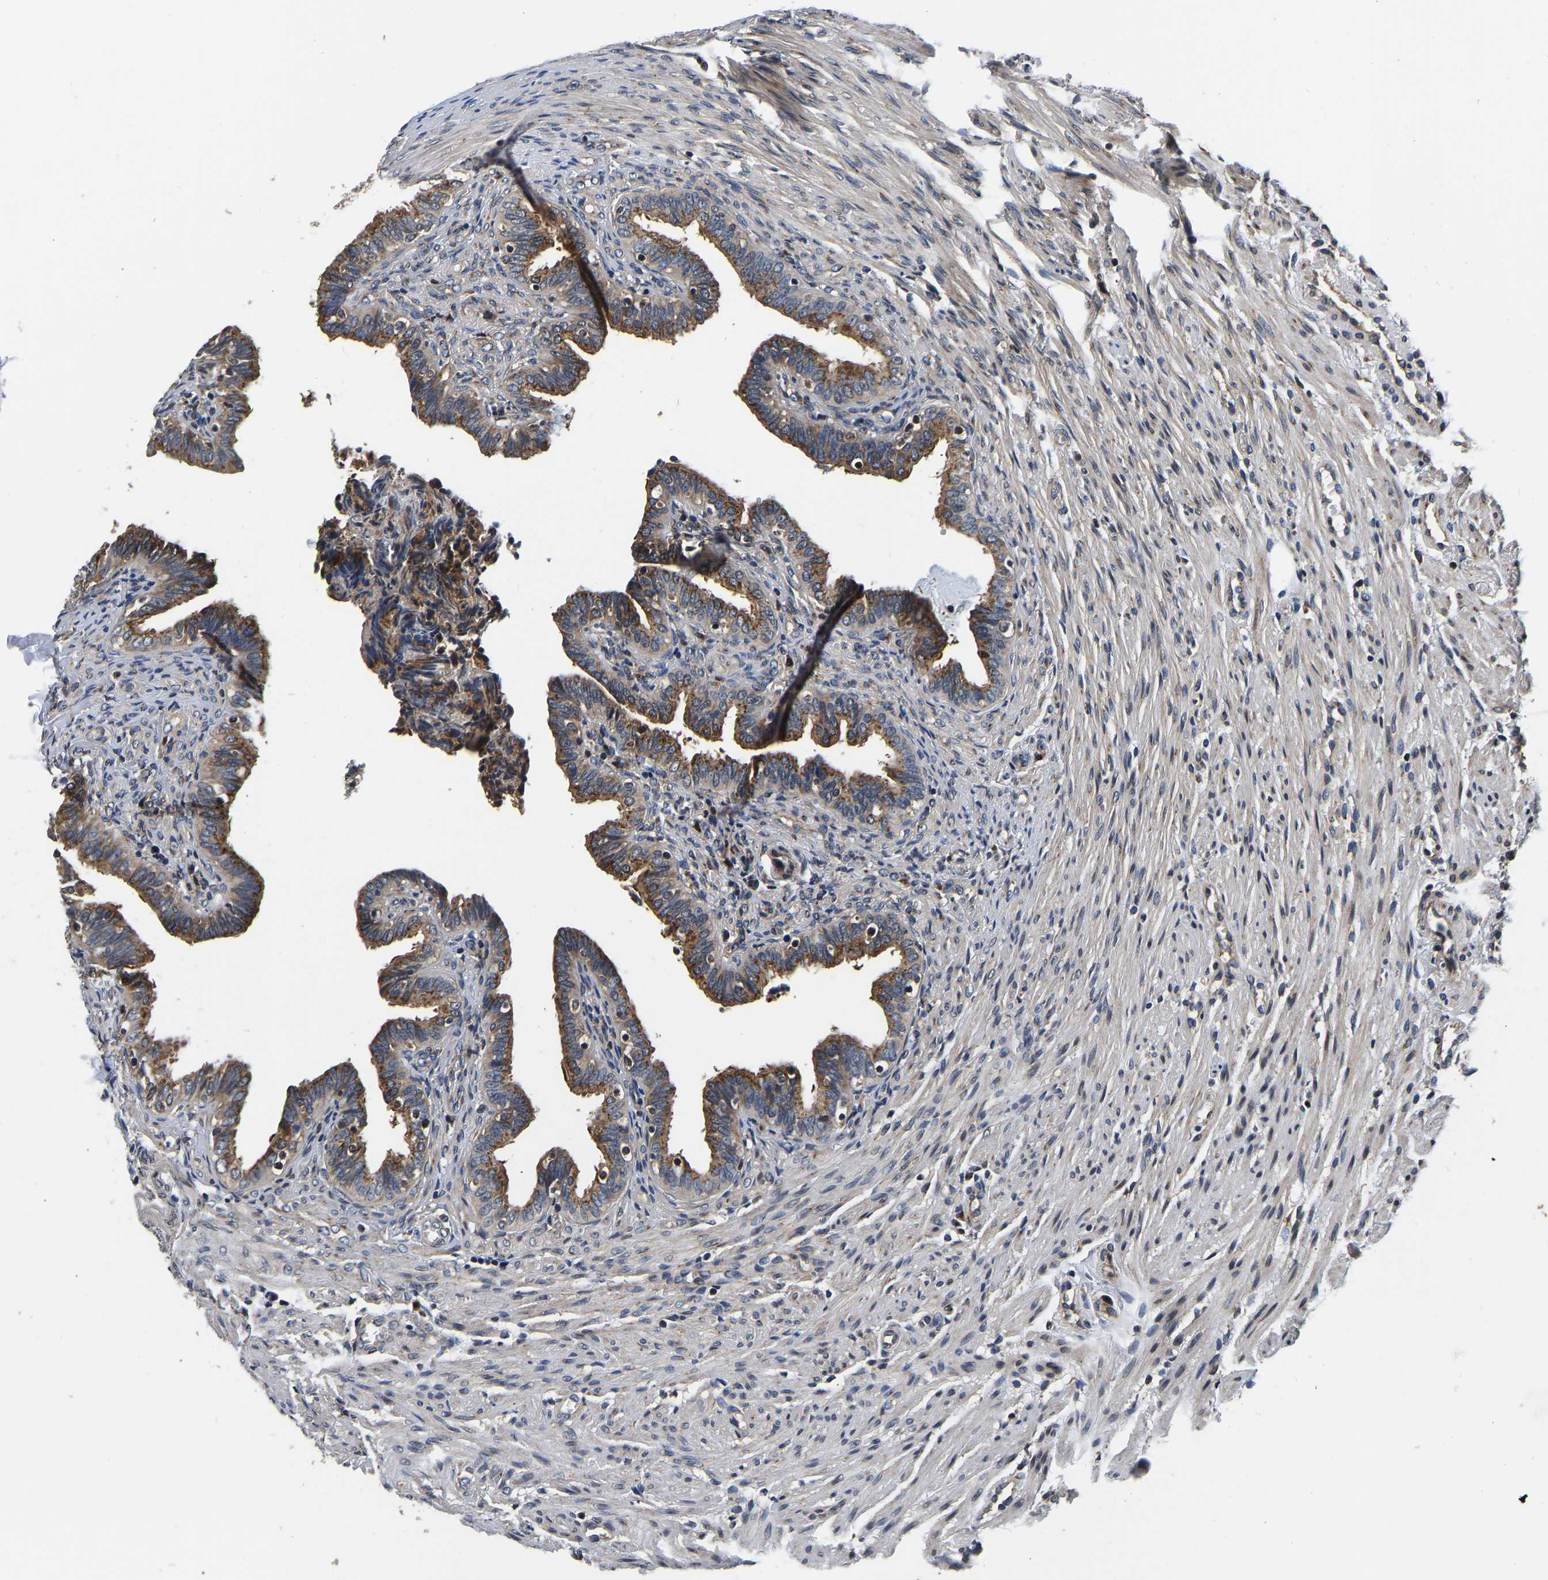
{"staining": {"intensity": "moderate", "quantity": ">75%", "location": "cytoplasmic/membranous"}, "tissue": "fallopian tube", "cell_type": "Glandular cells", "image_type": "normal", "snomed": [{"axis": "morphology", "description": "Normal tissue, NOS"}, {"axis": "topography", "description": "Fallopian tube"}, {"axis": "topography", "description": "Placenta"}], "caption": "Protein expression analysis of normal fallopian tube demonstrates moderate cytoplasmic/membranous expression in approximately >75% of glandular cells.", "gene": "RABAC1", "patient": {"sex": "female", "age": 34}}